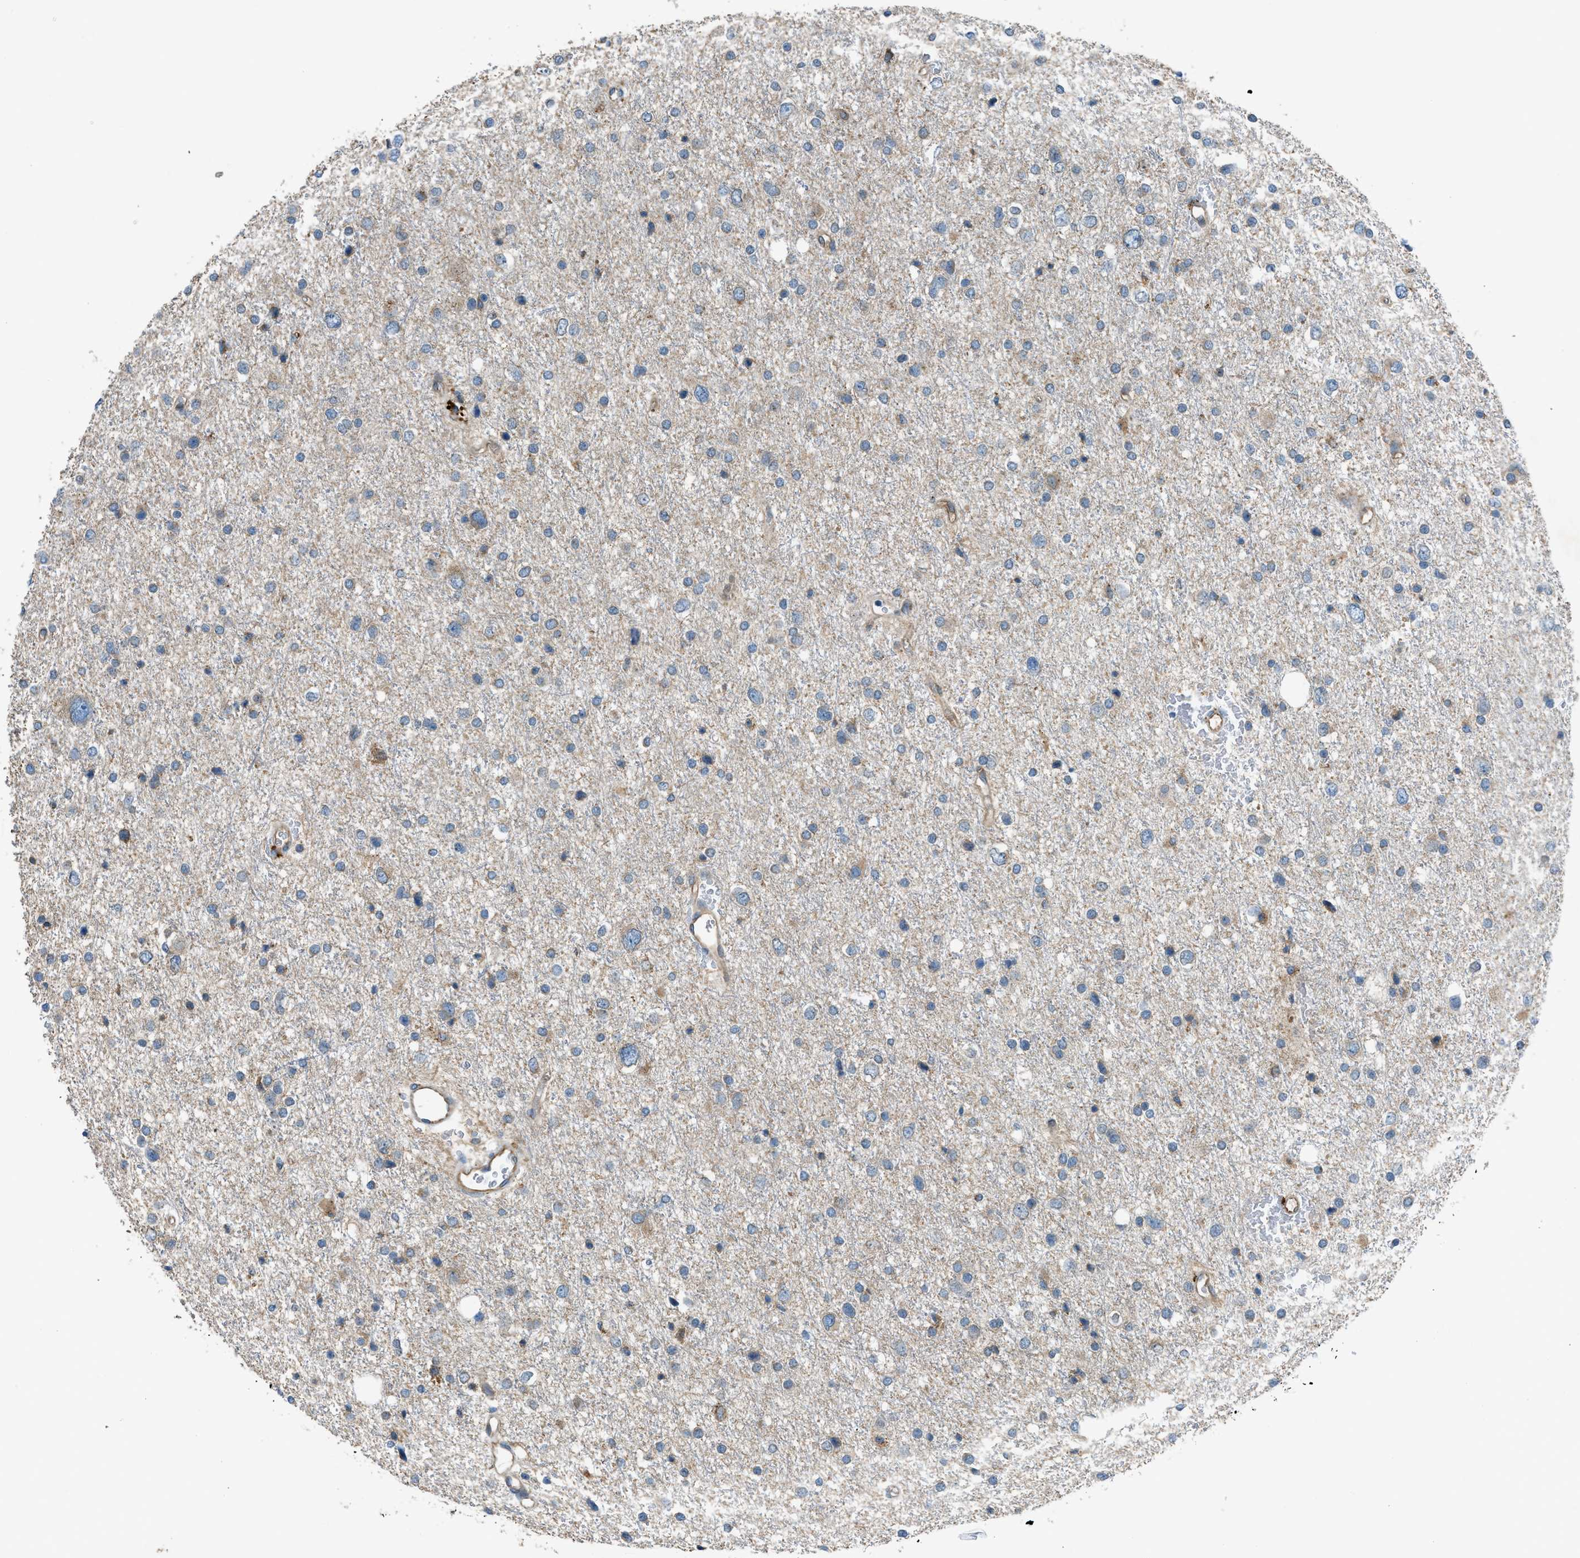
{"staining": {"intensity": "negative", "quantity": "none", "location": "none"}, "tissue": "glioma", "cell_type": "Tumor cells", "image_type": "cancer", "snomed": [{"axis": "morphology", "description": "Glioma, malignant, Low grade"}, {"axis": "topography", "description": "Brain"}], "caption": "Glioma was stained to show a protein in brown. There is no significant staining in tumor cells. (Brightfield microscopy of DAB (3,3'-diaminobenzidine) IHC at high magnification).", "gene": "LMBR1", "patient": {"sex": "female", "age": 37}}